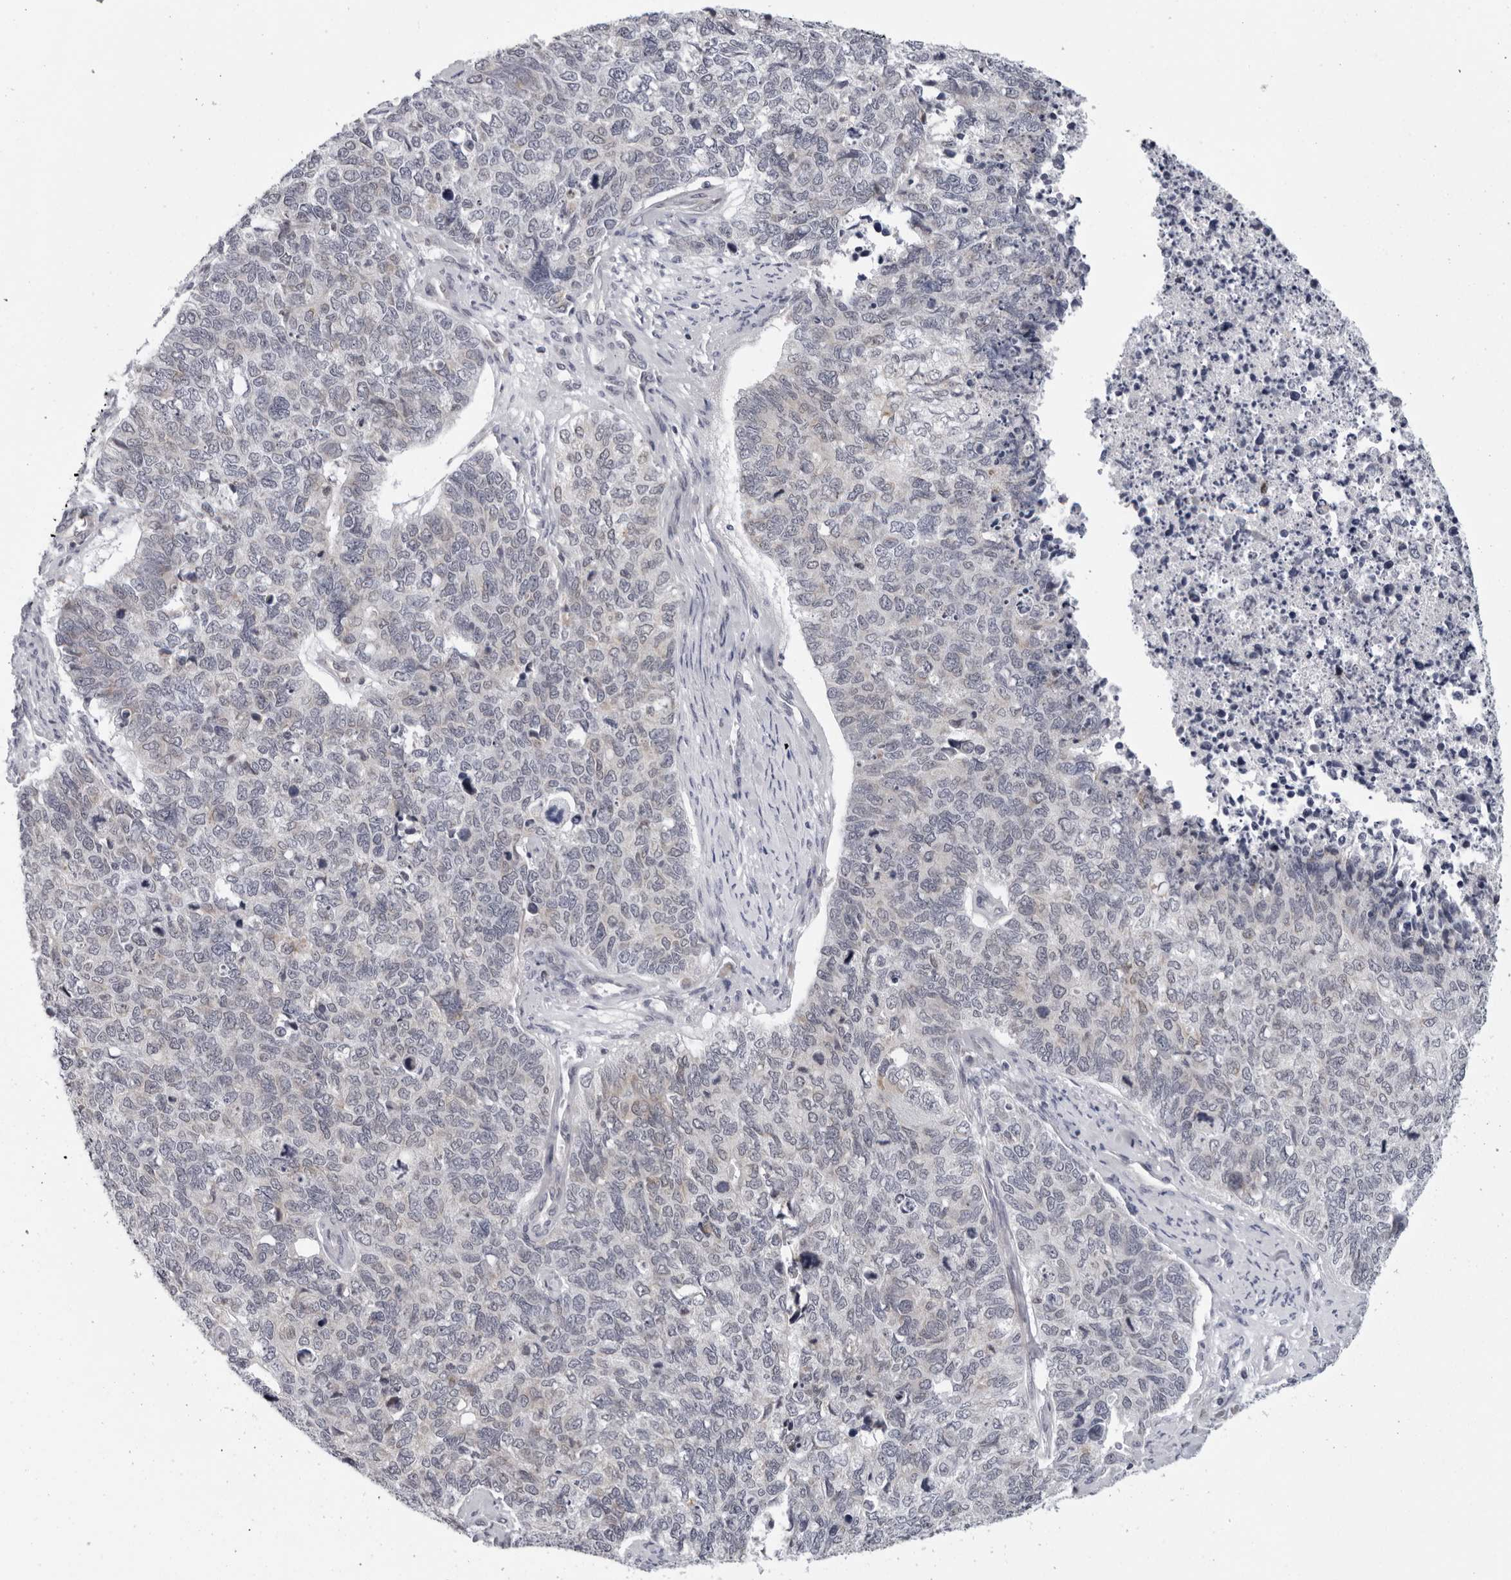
{"staining": {"intensity": "negative", "quantity": "none", "location": "none"}, "tissue": "cervical cancer", "cell_type": "Tumor cells", "image_type": "cancer", "snomed": [{"axis": "morphology", "description": "Squamous cell carcinoma, NOS"}, {"axis": "topography", "description": "Cervix"}], "caption": "An immunohistochemistry (IHC) micrograph of cervical cancer is shown. There is no staining in tumor cells of cervical cancer.", "gene": "CPT2", "patient": {"sex": "female", "age": 63}}